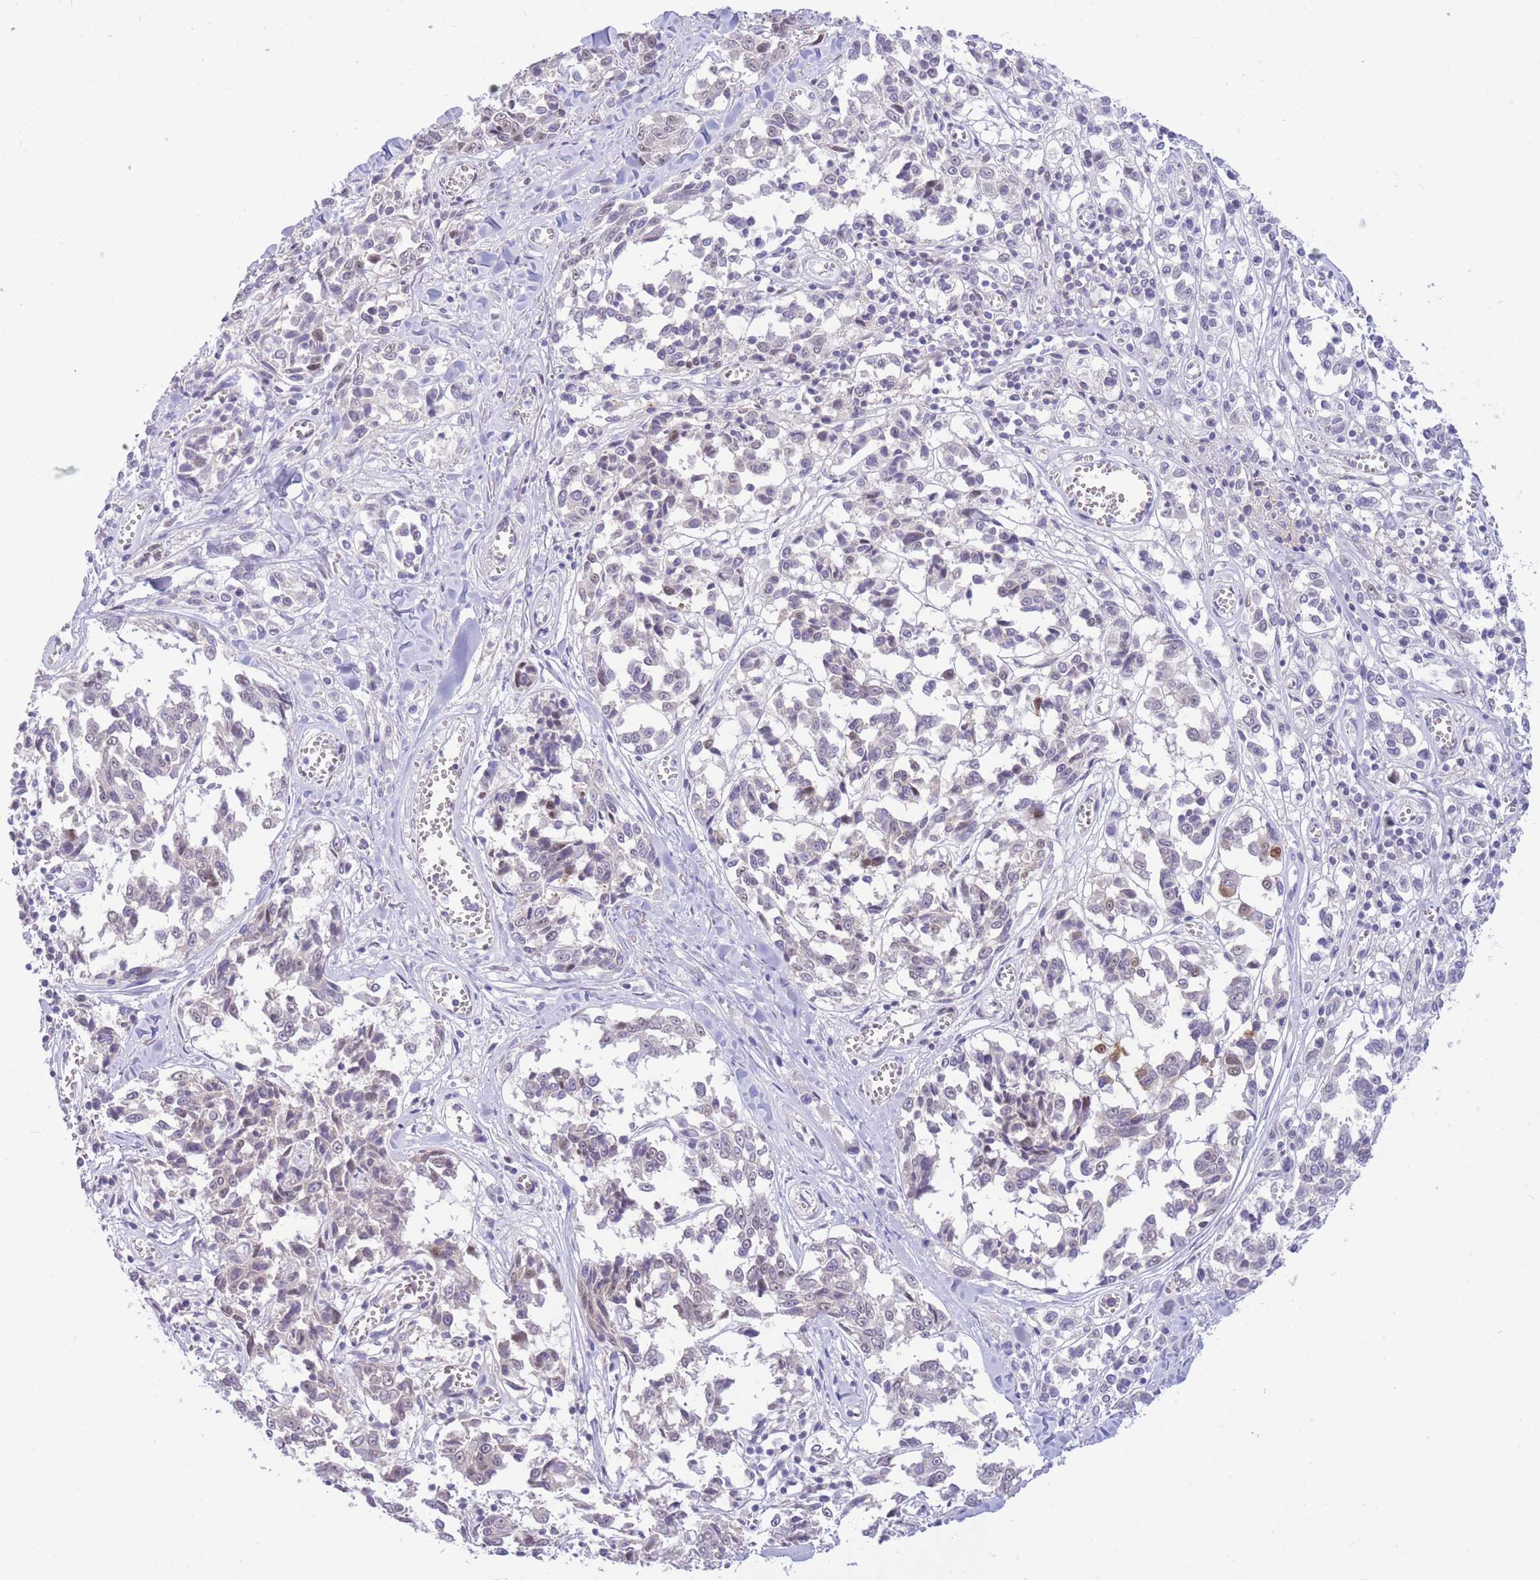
{"staining": {"intensity": "weak", "quantity": "25%-75%", "location": "nuclear"}, "tissue": "melanoma", "cell_type": "Tumor cells", "image_type": "cancer", "snomed": [{"axis": "morphology", "description": "Malignant melanoma, NOS"}, {"axis": "topography", "description": "Skin"}], "caption": "Brown immunohistochemical staining in melanoma exhibits weak nuclear positivity in approximately 25%-75% of tumor cells.", "gene": "FBXO46", "patient": {"sex": "female", "age": 64}}